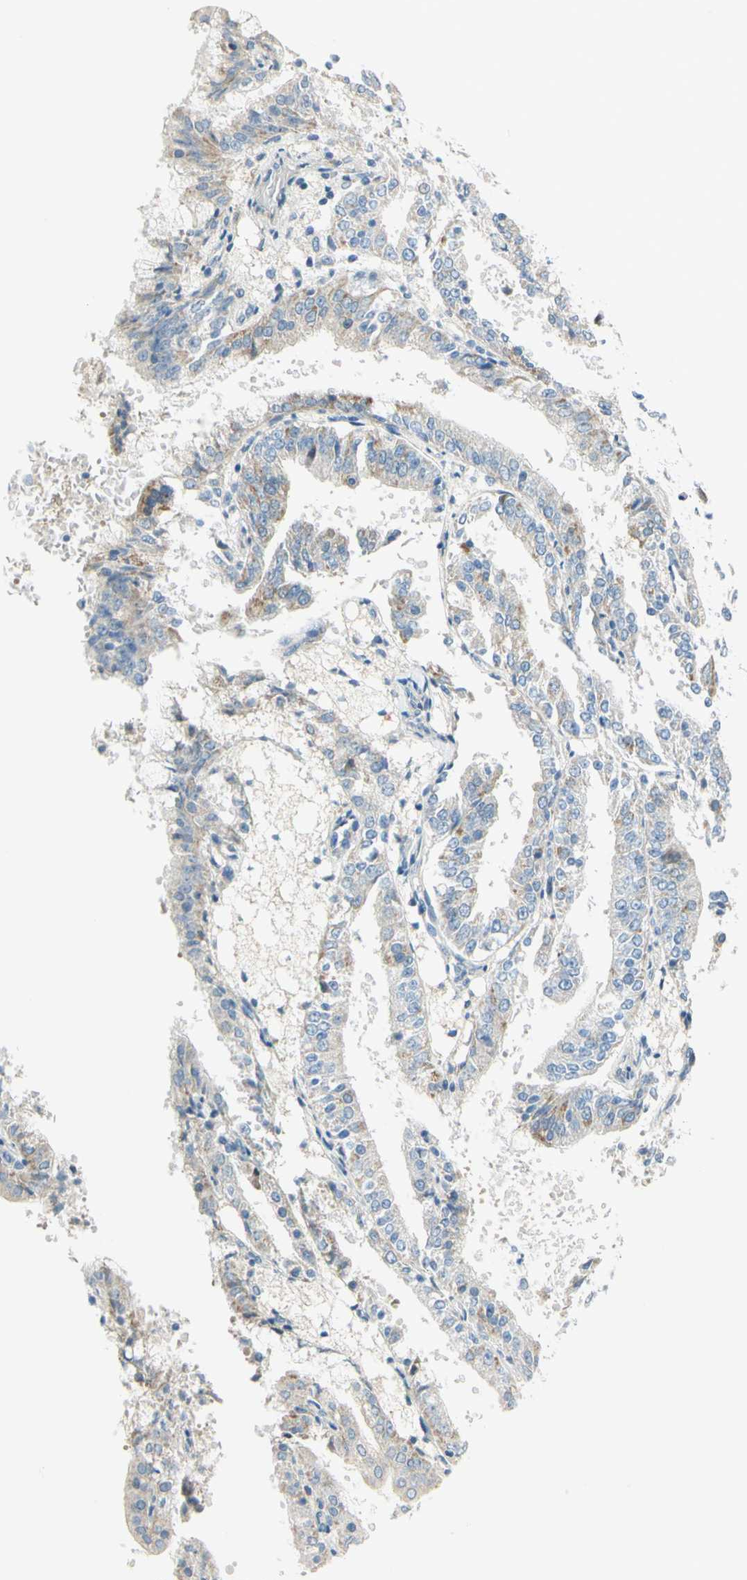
{"staining": {"intensity": "moderate", "quantity": "<25%", "location": "cytoplasmic/membranous"}, "tissue": "endometrial cancer", "cell_type": "Tumor cells", "image_type": "cancer", "snomed": [{"axis": "morphology", "description": "Adenocarcinoma, NOS"}, {"axis": "topography", "description": "Endometrium"}], "caption": "IHC histopathology image of endometrial cancer (adenocarcinoma) stained for a protein (brown), which exhibits low levels of moderate cytoplasmic/membranous staining in approximately <25% of tumor cells.", "gene": "GALNT5", "patient": {"sex": "female", "age": 63}}